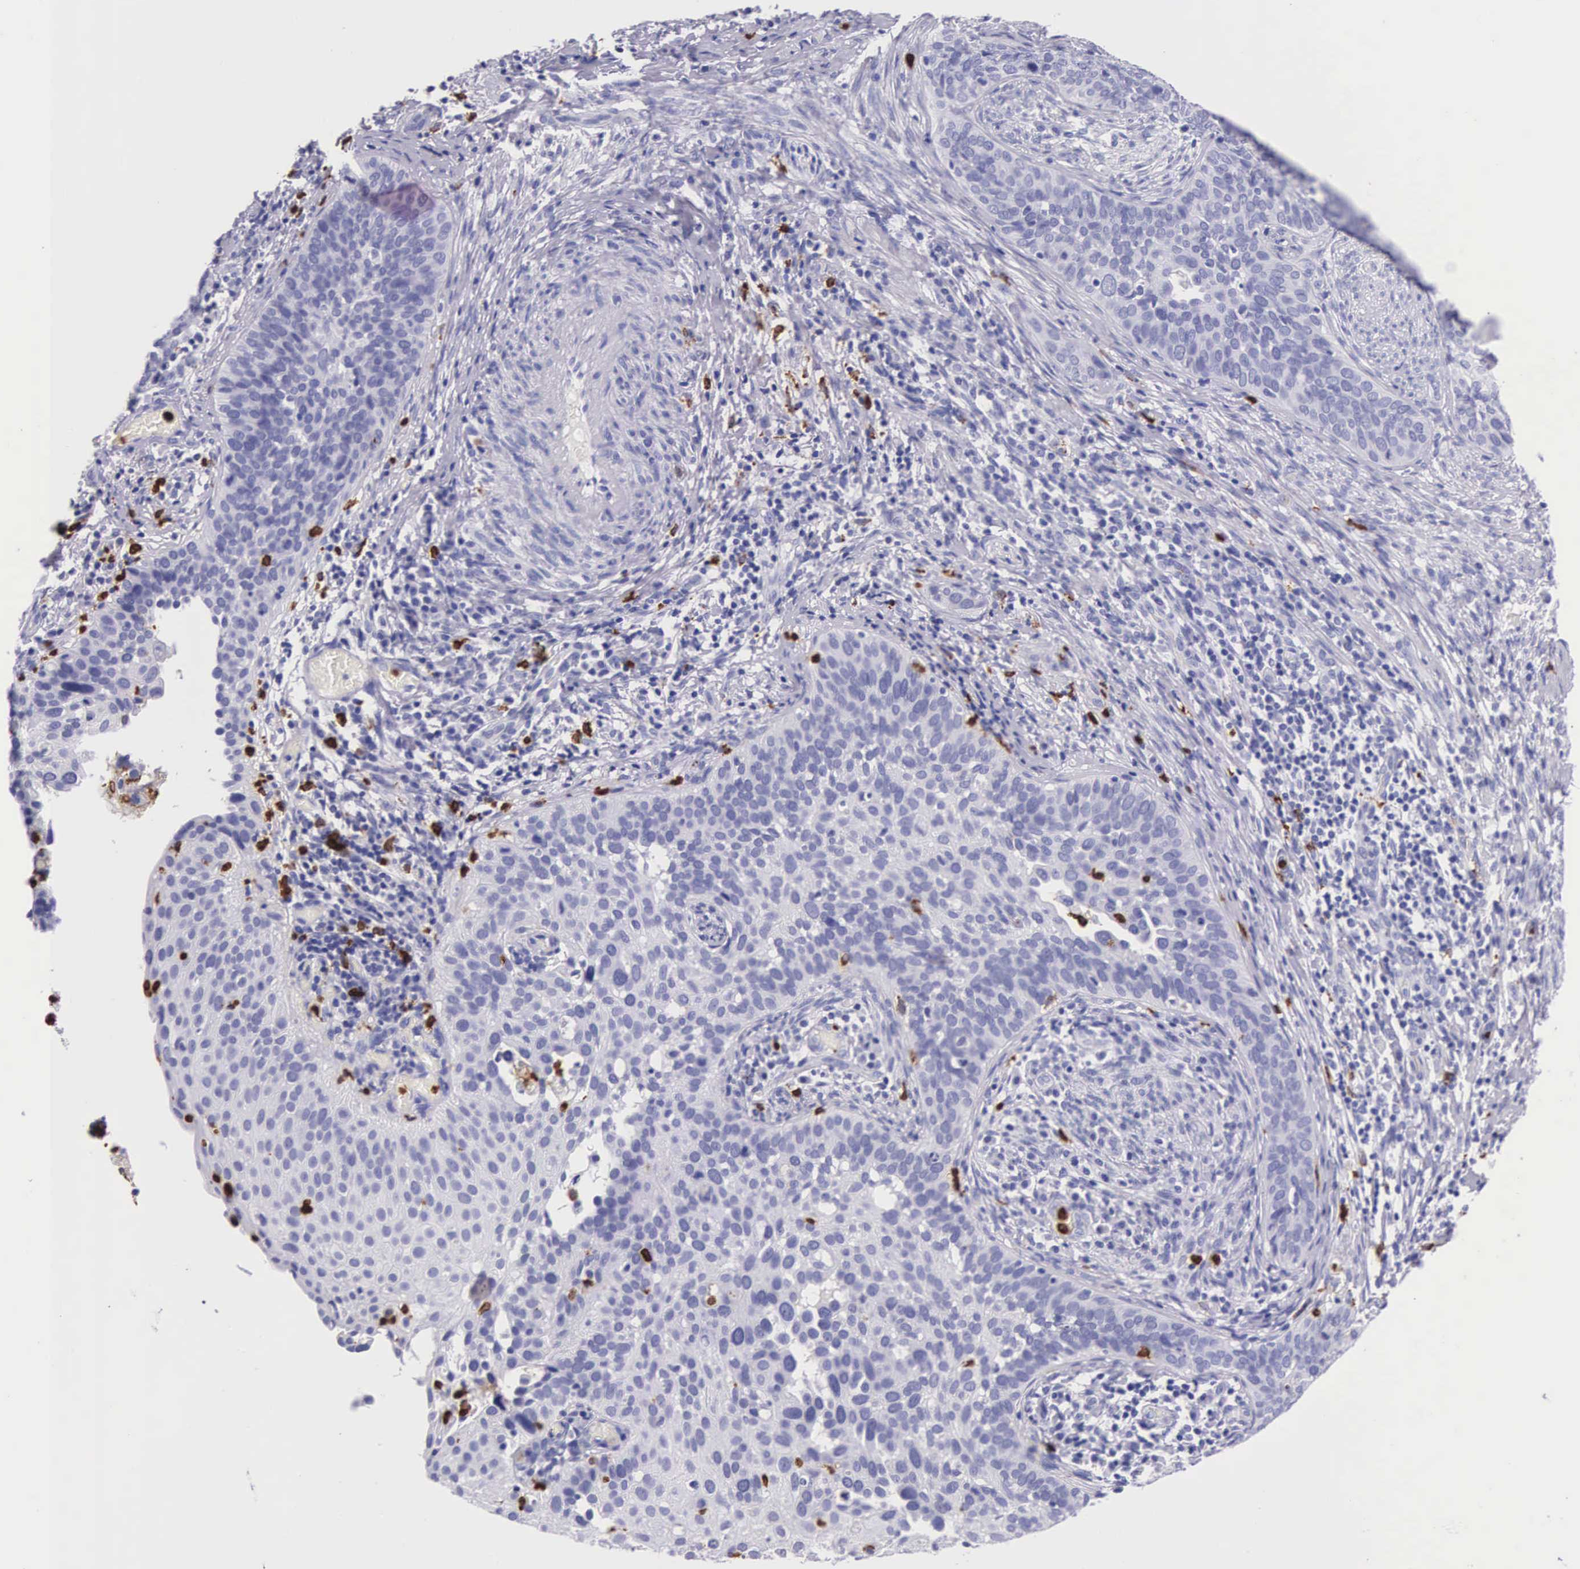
{"staining": {"intensity": "negative", "quantity": "none", "location": "none"}, "tissue": "cervical cancer", "cell_type": "Tumor cells", "image_type": "cancer", "snomed": [{"axis": "morphology", "description": "Squamous cell carcinoma, NOS"}, {"axis": "topography", "description": "Cervix"}], "caption": "Tumor cells are negative for brown protein staining in cervical squamous cell carcinoma.", "gene": "FCN1", "patient": {"sex": "female", "age": 31}}